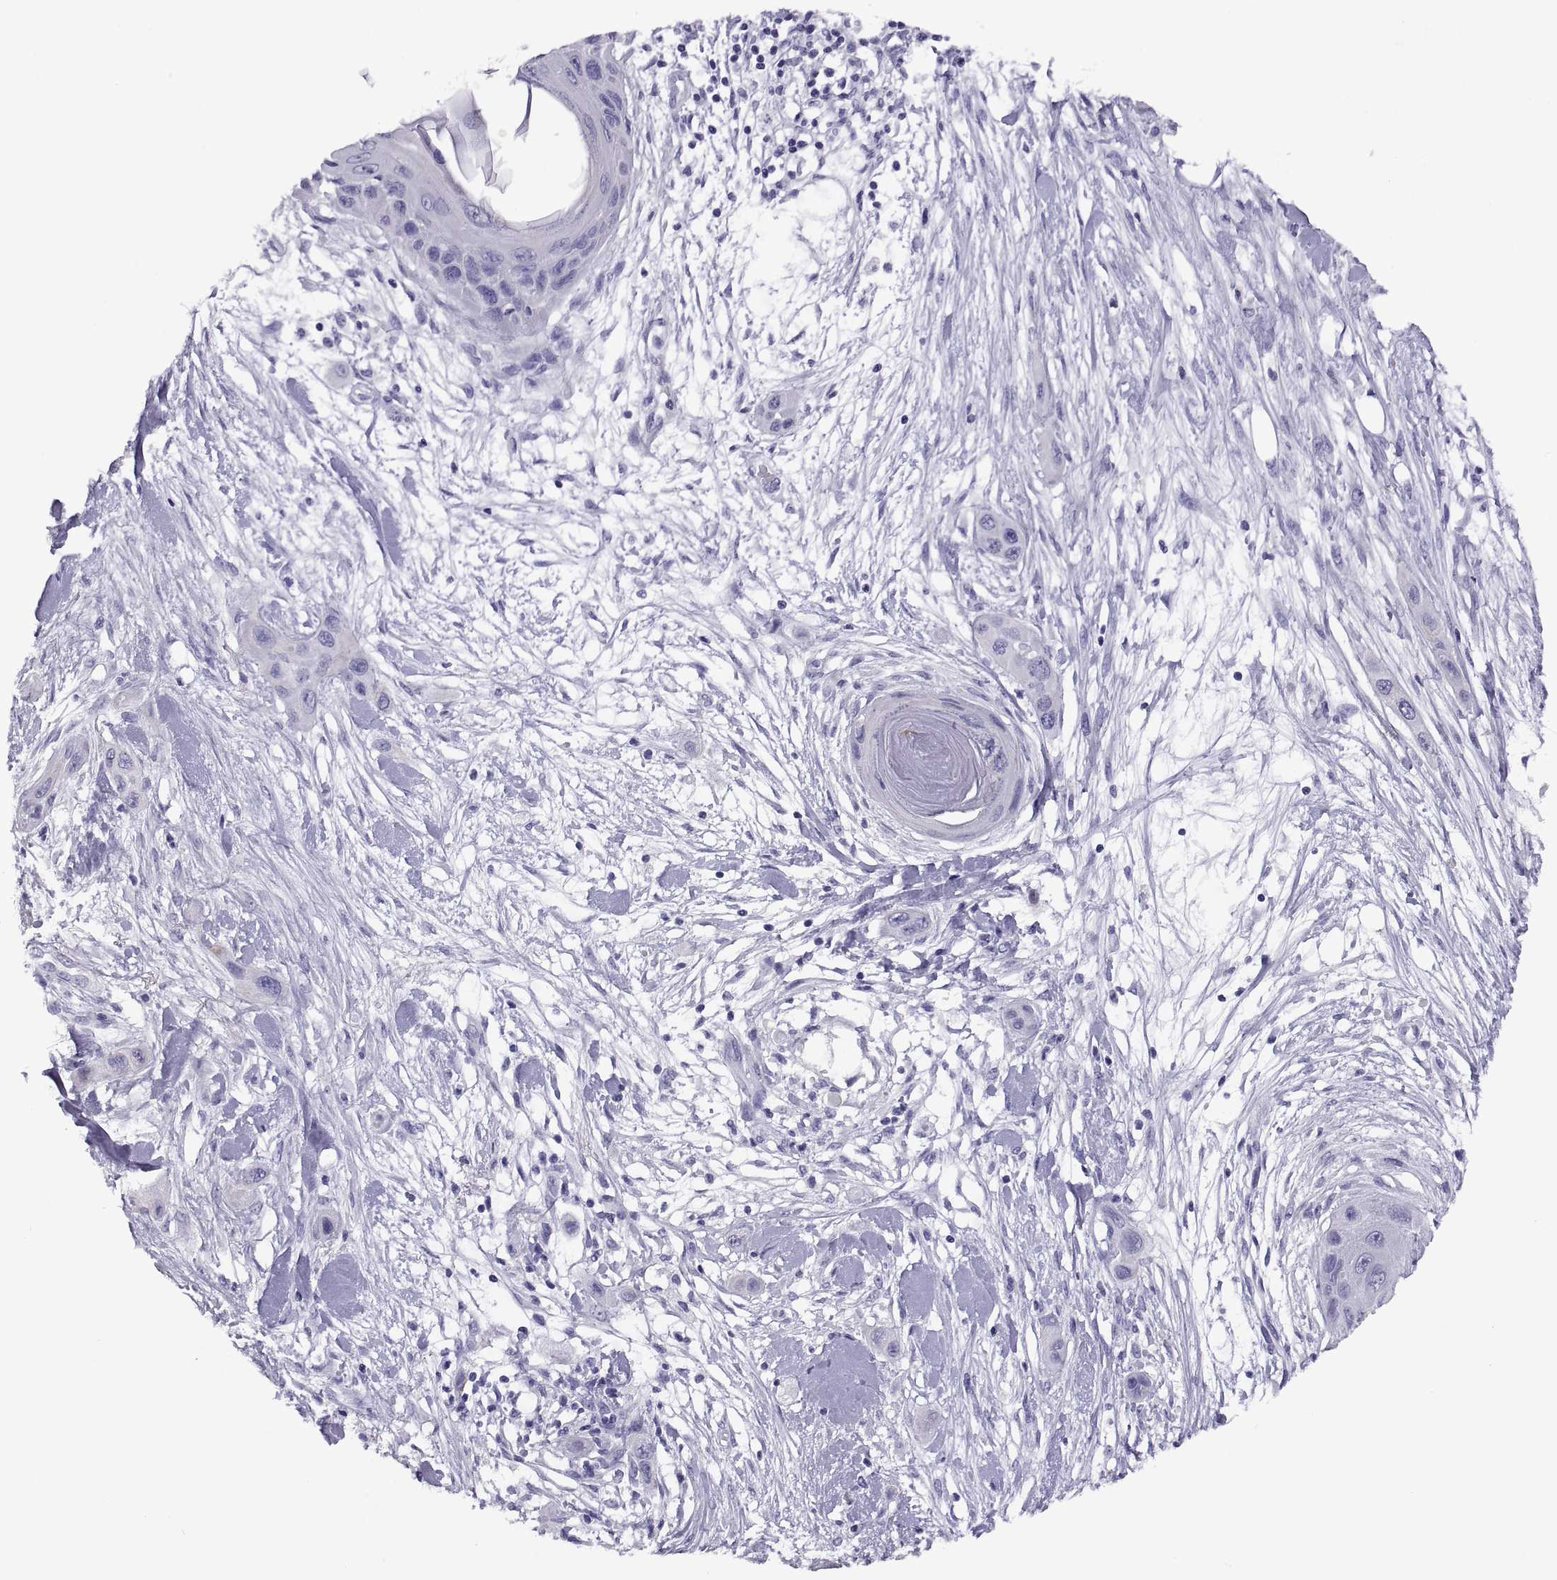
{"staining": {"intensity": "negative", "quantity": "none", "location": "none"}, "tissue": "skin cancer", "cell_type": "Tumor cells", "image_type": "cancer", "snomed": [{"axis": "morphology", "description": "Squamous cell carcinoma, NOS"}, {"axis": "topography", "description": "Skin"}], "caption": "Immunohistochemistry photomicrograph of neoplastic tissue: skin cancer (squamous cell carcinoma) stained with DAB displays no significant protein expression in tumor cells. (DAB (3,3'-diaminobenzidine) immunohistochemistry (IHC) visualized using brightfield microscopy, high magnification).", "gene": "RGS20", "patient": {"sex": "male", "age": 79}}